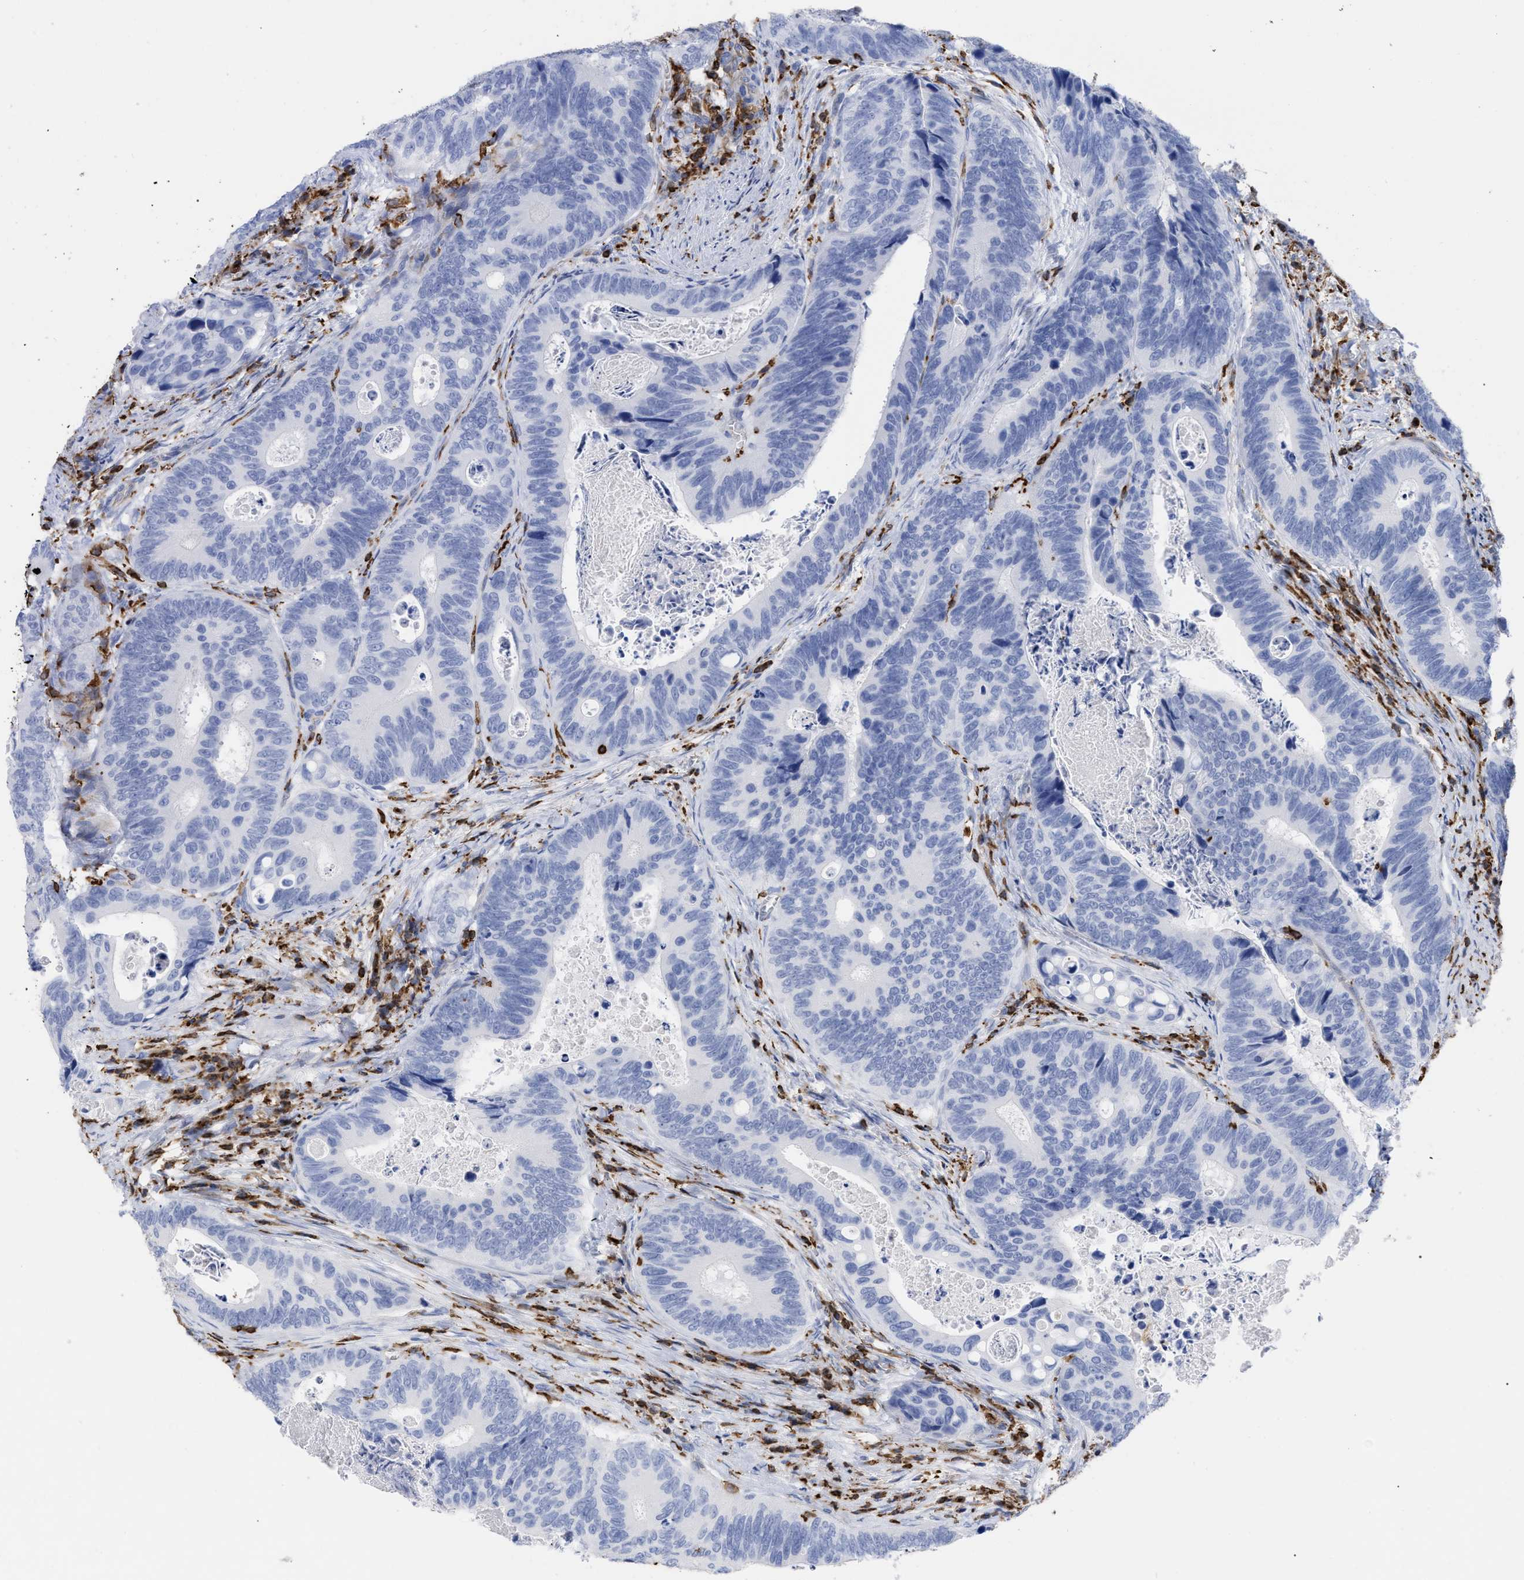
{"staining": {"intensity": "negative", "quantity": "none", "location": "none"}, "tissue": "colorectal cancer", "cell_type": "Tumor cells", "image_type": "cancer", "snomed": [{"axis": "morphology", "description": "Inflammation, NOS"}, {"axis": "morphology", "description": "Adenocarcinoma, NOS"}, {"axis": "topography", "description": "Colon"}], "caption": "DAB (3,3'-diaminobenzidine) immunohistochemical staining of colorectal adenocarcinoma displays no significant staining in tumor cells.", "gene": "HCLS1", "patient": {"sex": "male", "age": 72}}